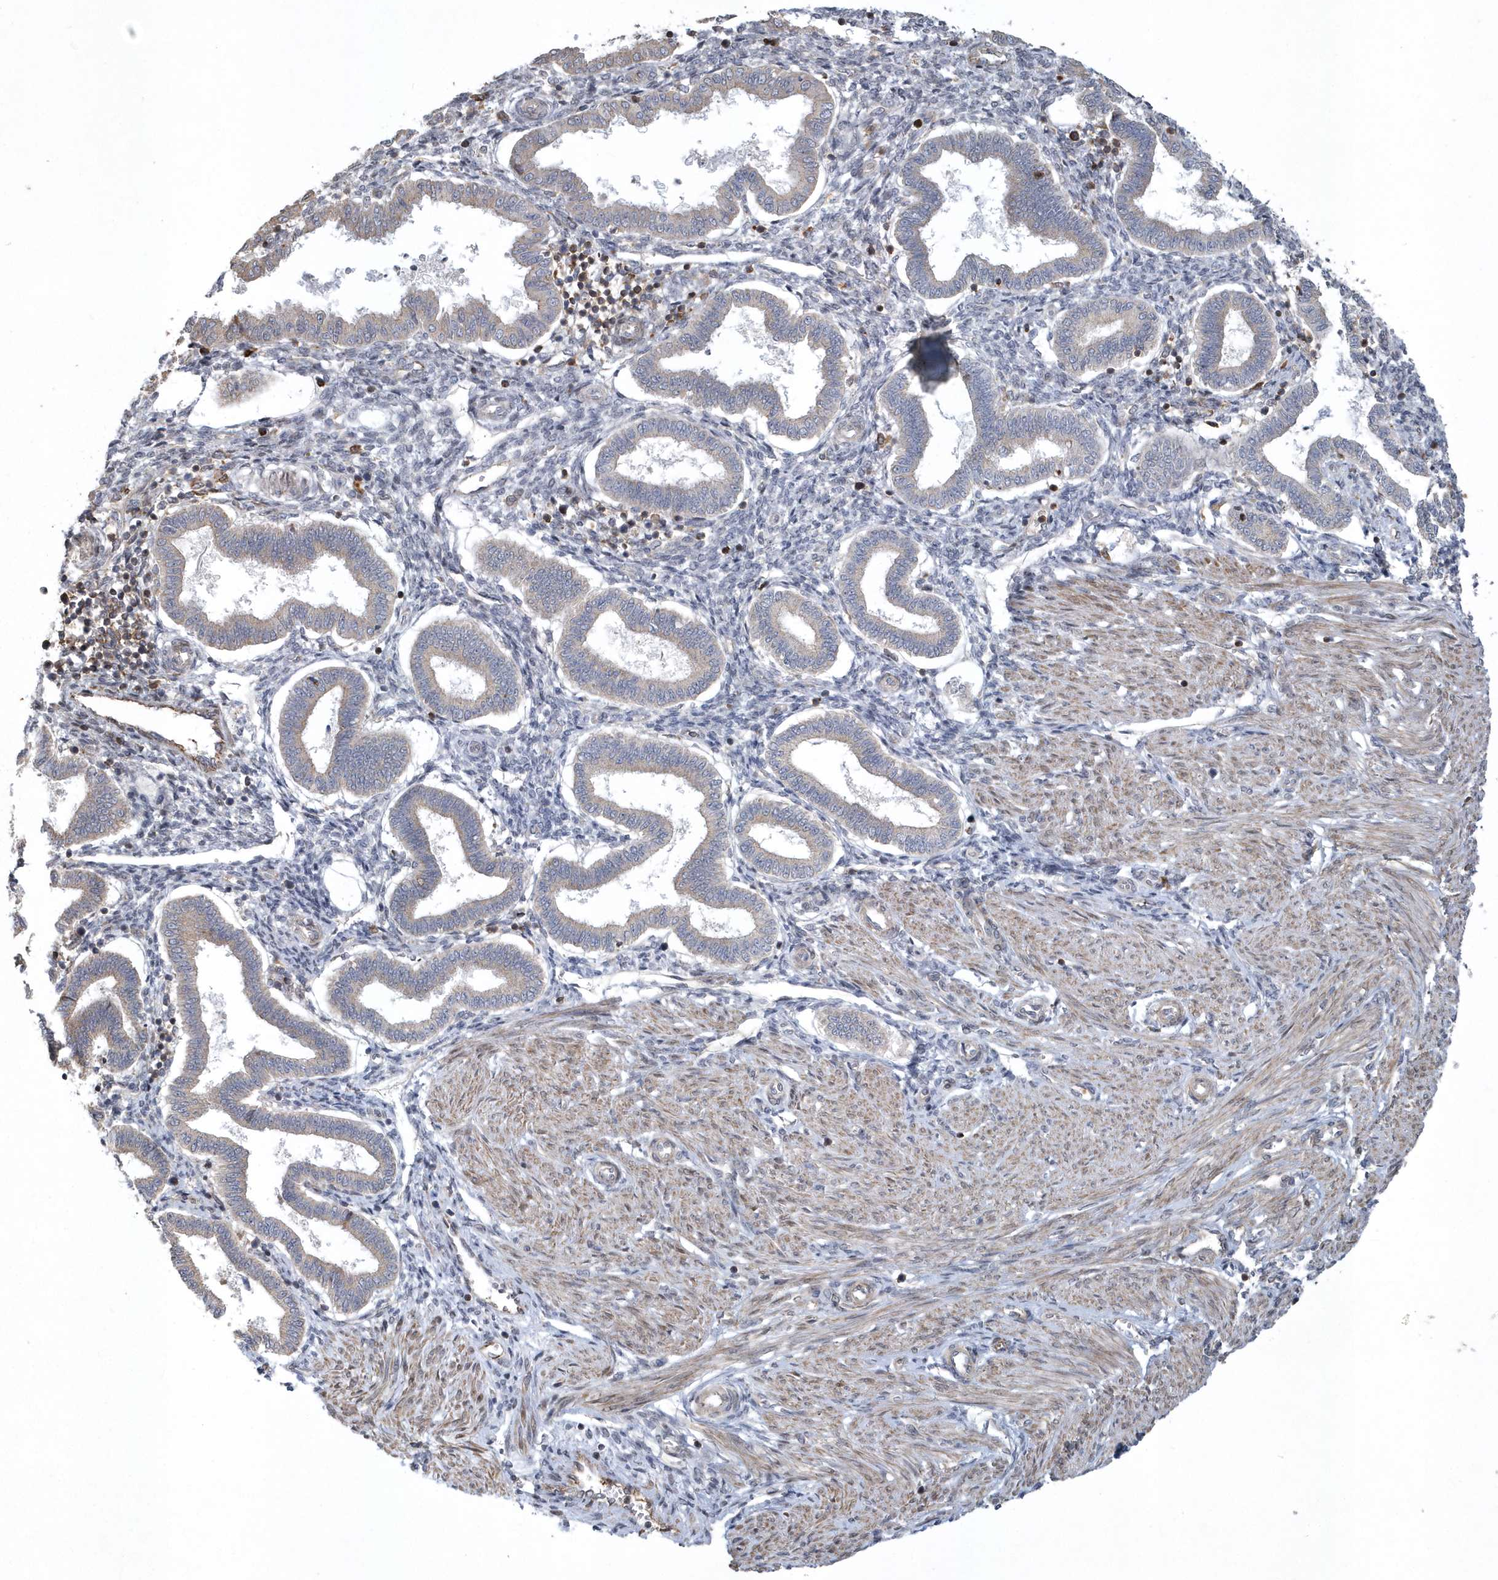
{"staining": {"intensity": "weak", "quantity": "<25%", "location": "cytoplasmic/membranous"}, "tissue": "endometrium", "cell_type": "Cells in endometrial stroma", "image_type": "normal", "snomed": [{"axis": "morphology", "description": "Normal tissue, NOS"}, {"axis": "topography", "description": "Endometrium"}], "caption": "High power microscopy histopathology image of an IHC image of benign endometrium, revealing no significant expression in cells in endometrial stroma.", "gene": "N4BP2", "patient": {"sex": "female", "age": 24}}